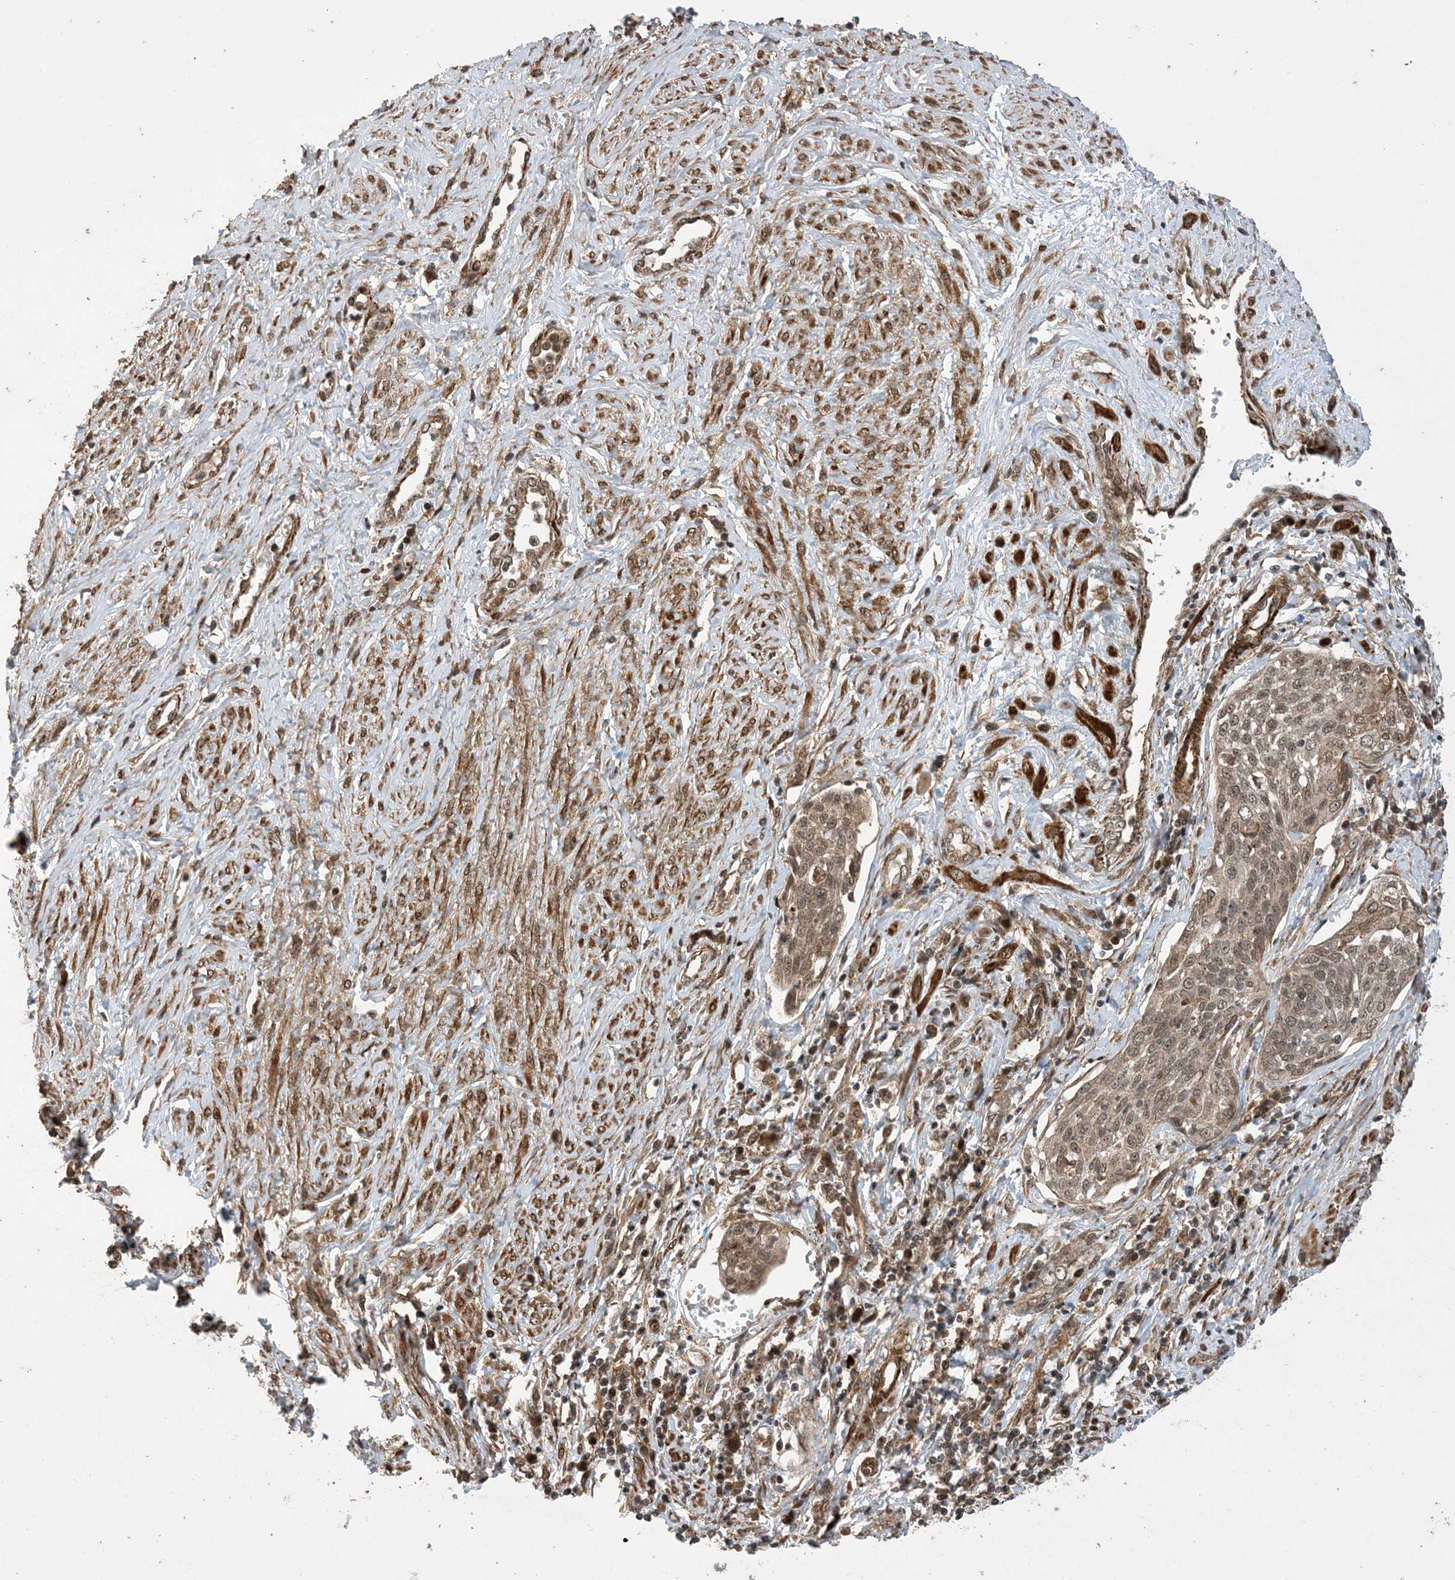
{"staining": {"intensity": "moderate", "quantity": ">75%", "location": "cytoplasmic/membranous,nuclear"}, "tissue": "cervical cancer", "cell_type": "Tumor cells", "image_type": "cancer", "snomed": [{"axis": "morphology", "description": "Squamous cell carcinoma, NOS"}, {"axis": "topography", "description": "Cervix"}], "caption": "Cervical squamous cell carcinoma tissue exhibits moderate cytoplasmic/membranous and nuclear staining in about >75% of tumor cells, visualized by immunohistochemistry. The staining is performed using DAB brown chromogen to label protein expression. The nuclei are counter-stained blue using hematoxylin.", "gene": "ZNF511", "patient": {"sex": "female", "age": 34}}